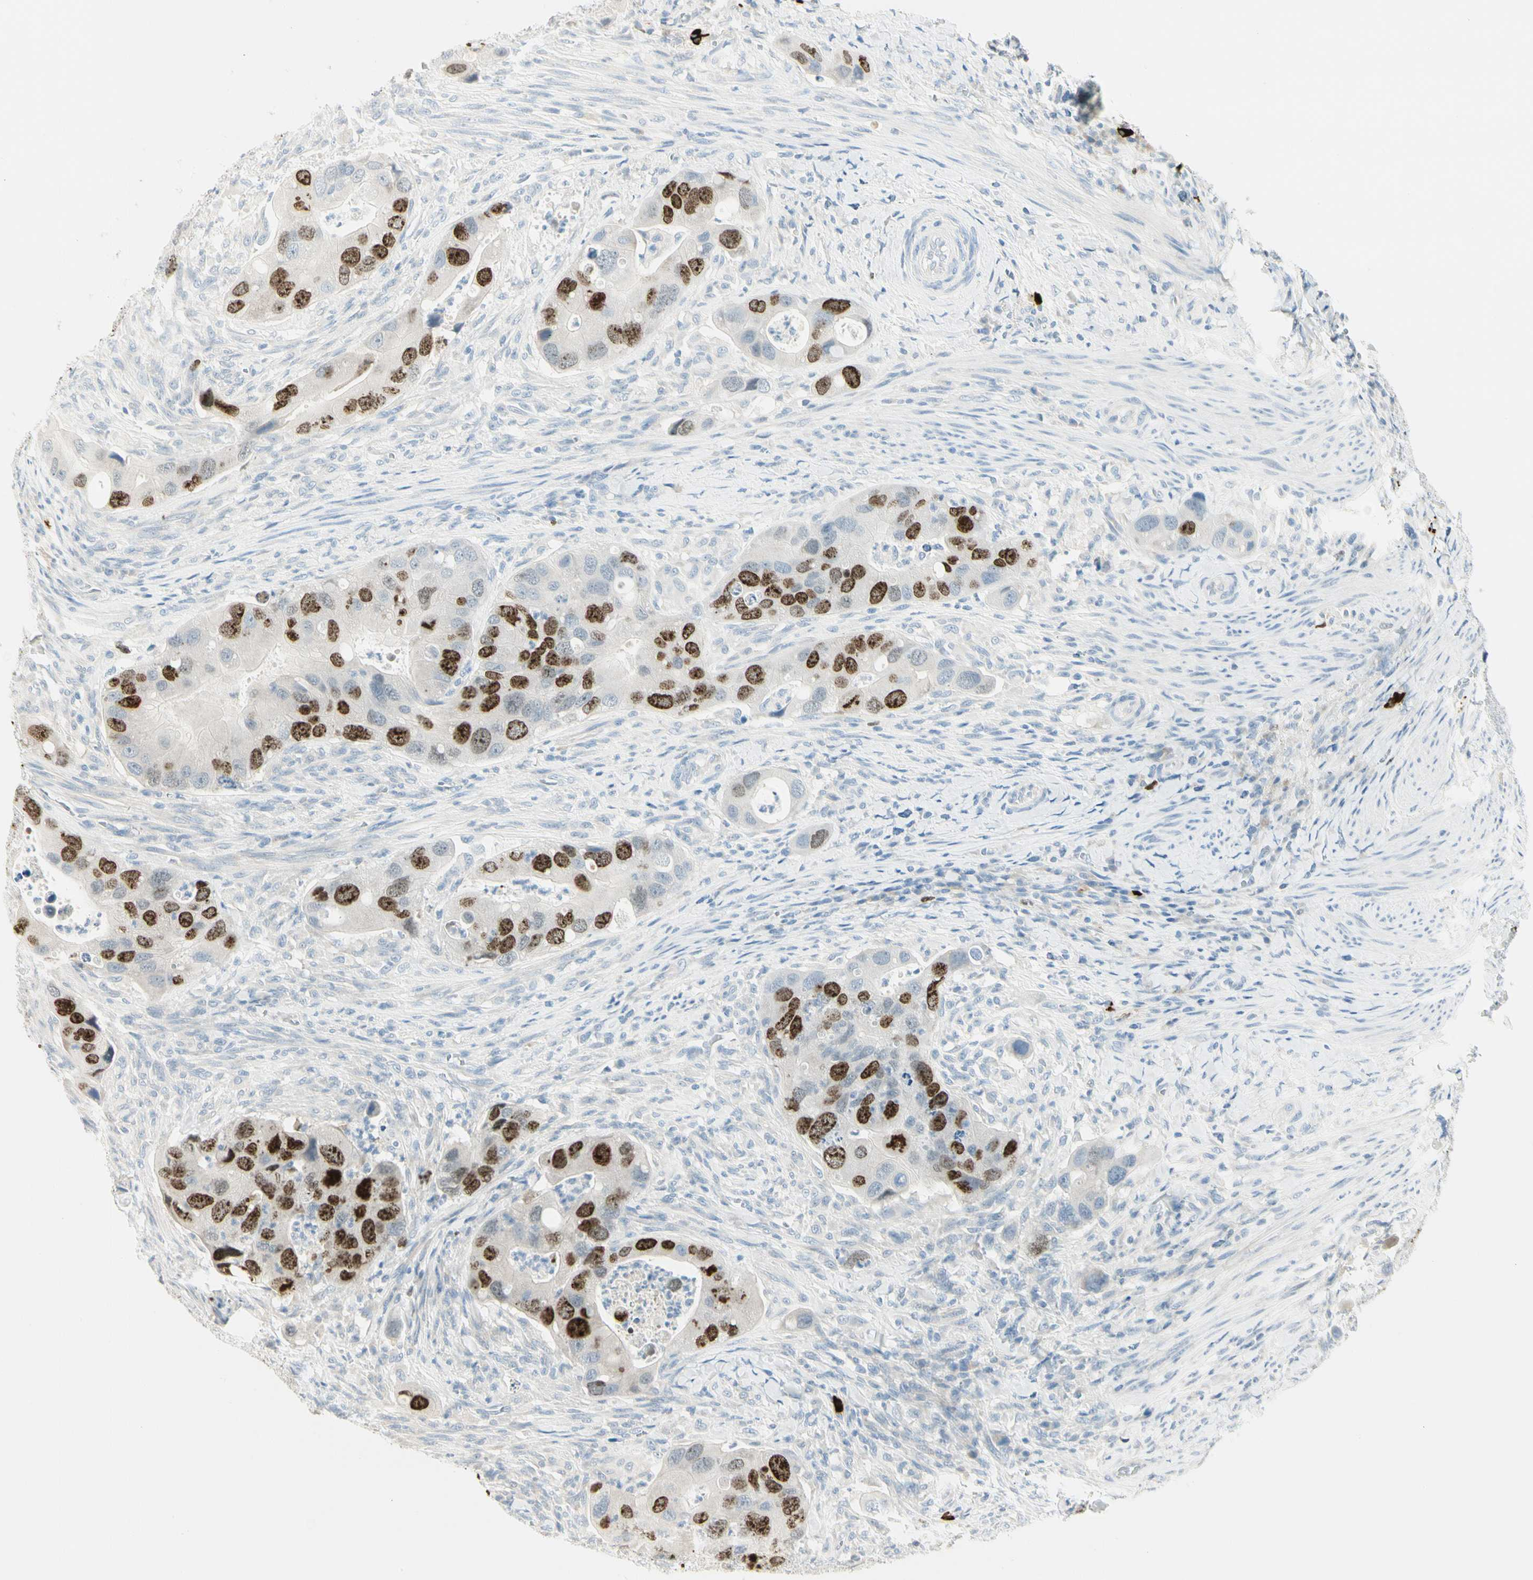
{"staining": {"intensity": "strong", "quantity": "25%-75%", "location": "nuclear"}, "tissue": "colorectal cancer", "cell_type": "Tumor cells", "image_type": "cancer", "snomed": [{"axis": "morphology", "description": "Adenocarcinoma, NOS"}, {"axis": "topography", "description": "Rectum"}], "caption": "This histopathology image exhibits immunohistochemistry (IHC) staining of colorectal cancer, with high strong nuclear positivity in about 25%-75% of tumor cells.", "gene": "PITX1", "patient": {"sex": "female", "age": 57}}